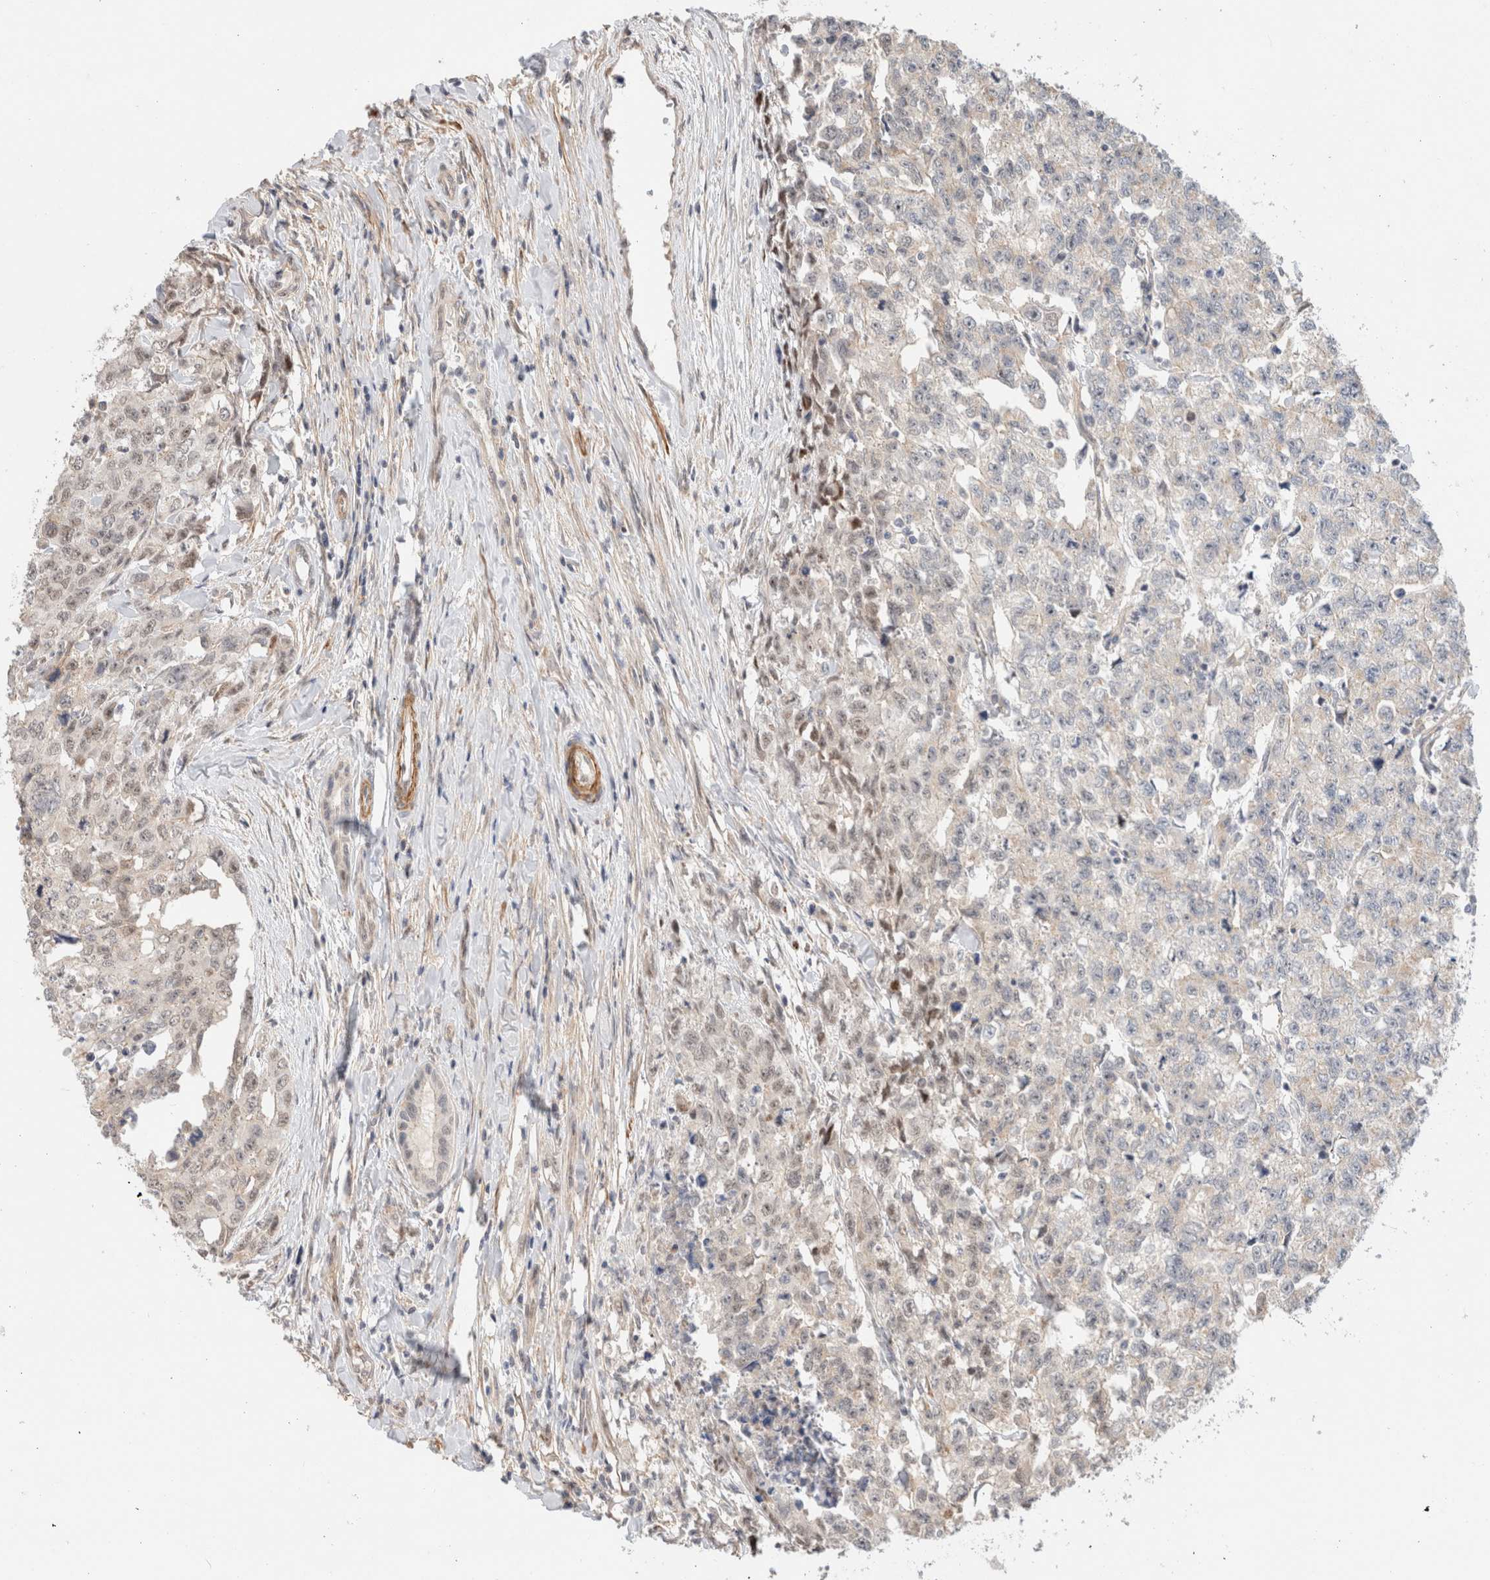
{"staining": {"intensity": "weak", "quantity": "25%-75%", "location": "nuclear"}, "tissue": "testis cancer", "cell_type": "Tumor cells", "image_type": "cancer", "snomed": [{"axis": "morphology", "description": "Carcinoma, Embryonal, NOS"}, {"axis": "topography", "description": "Testis"}], "caption": "Weak nuclear positivity for a protein is present in about 25%-75% of tumor cells of testis cancer (embryonal carcinoma) using immunohistochemistry.", "gene": "ID3", "patient": {"sex": "male", "age": 28}}